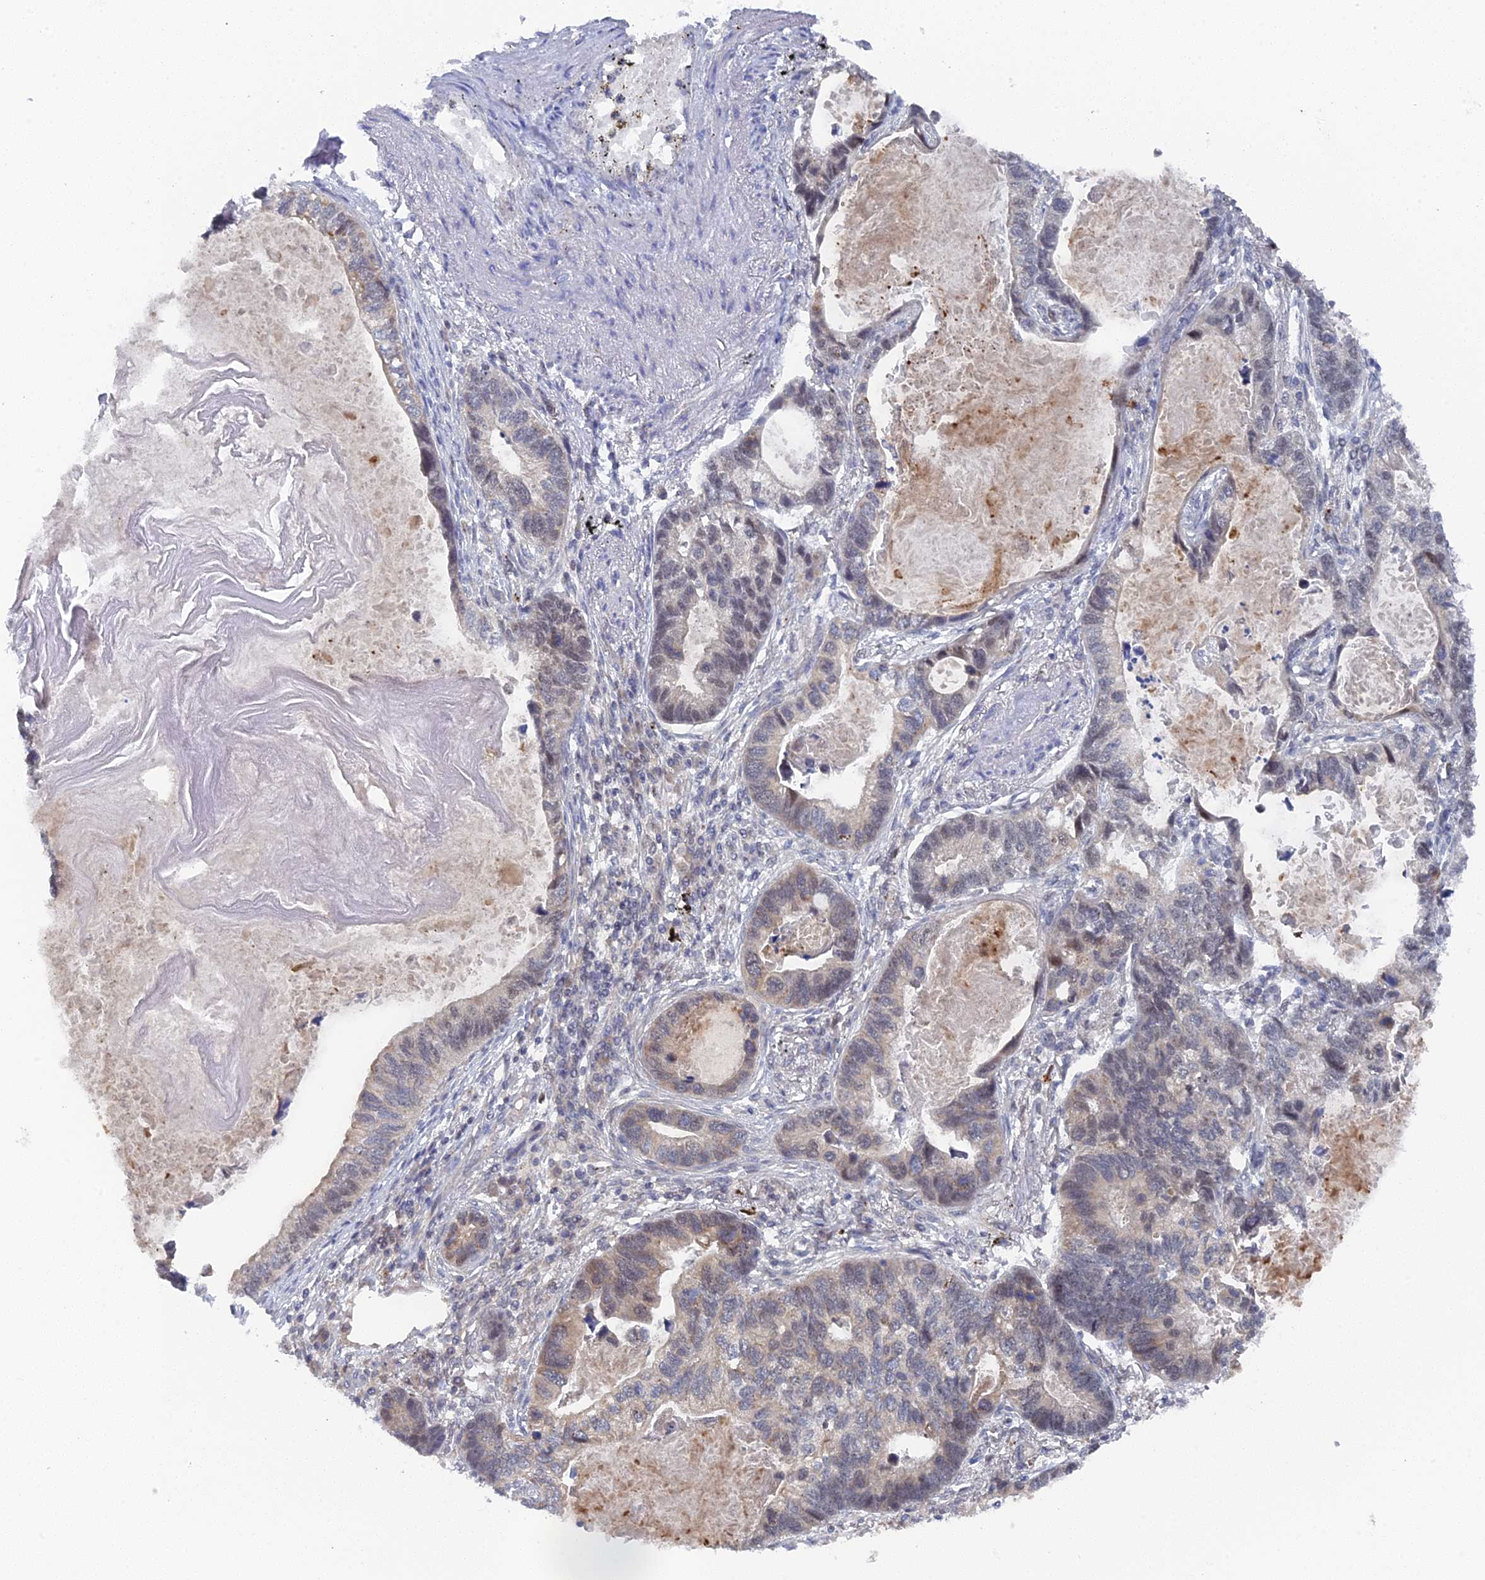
{"staining": {"intensity": "negative", "quantity": "none", "location": "none"}, "tissue": "lung cancer", "cell_type": "Tumor cells", "image_type": "cancer", "snomed": [{"axis": "morphology", "description": "Adenocarcinoma, NOS"}, {"axis": "topography", "description": "Lung"}], "caption": "There is no significant positivity in tumor cells of lung cancer (adenocarcinoma).", "gene": "MIGA2", "patient": {"sex": "male", "age": 67}}